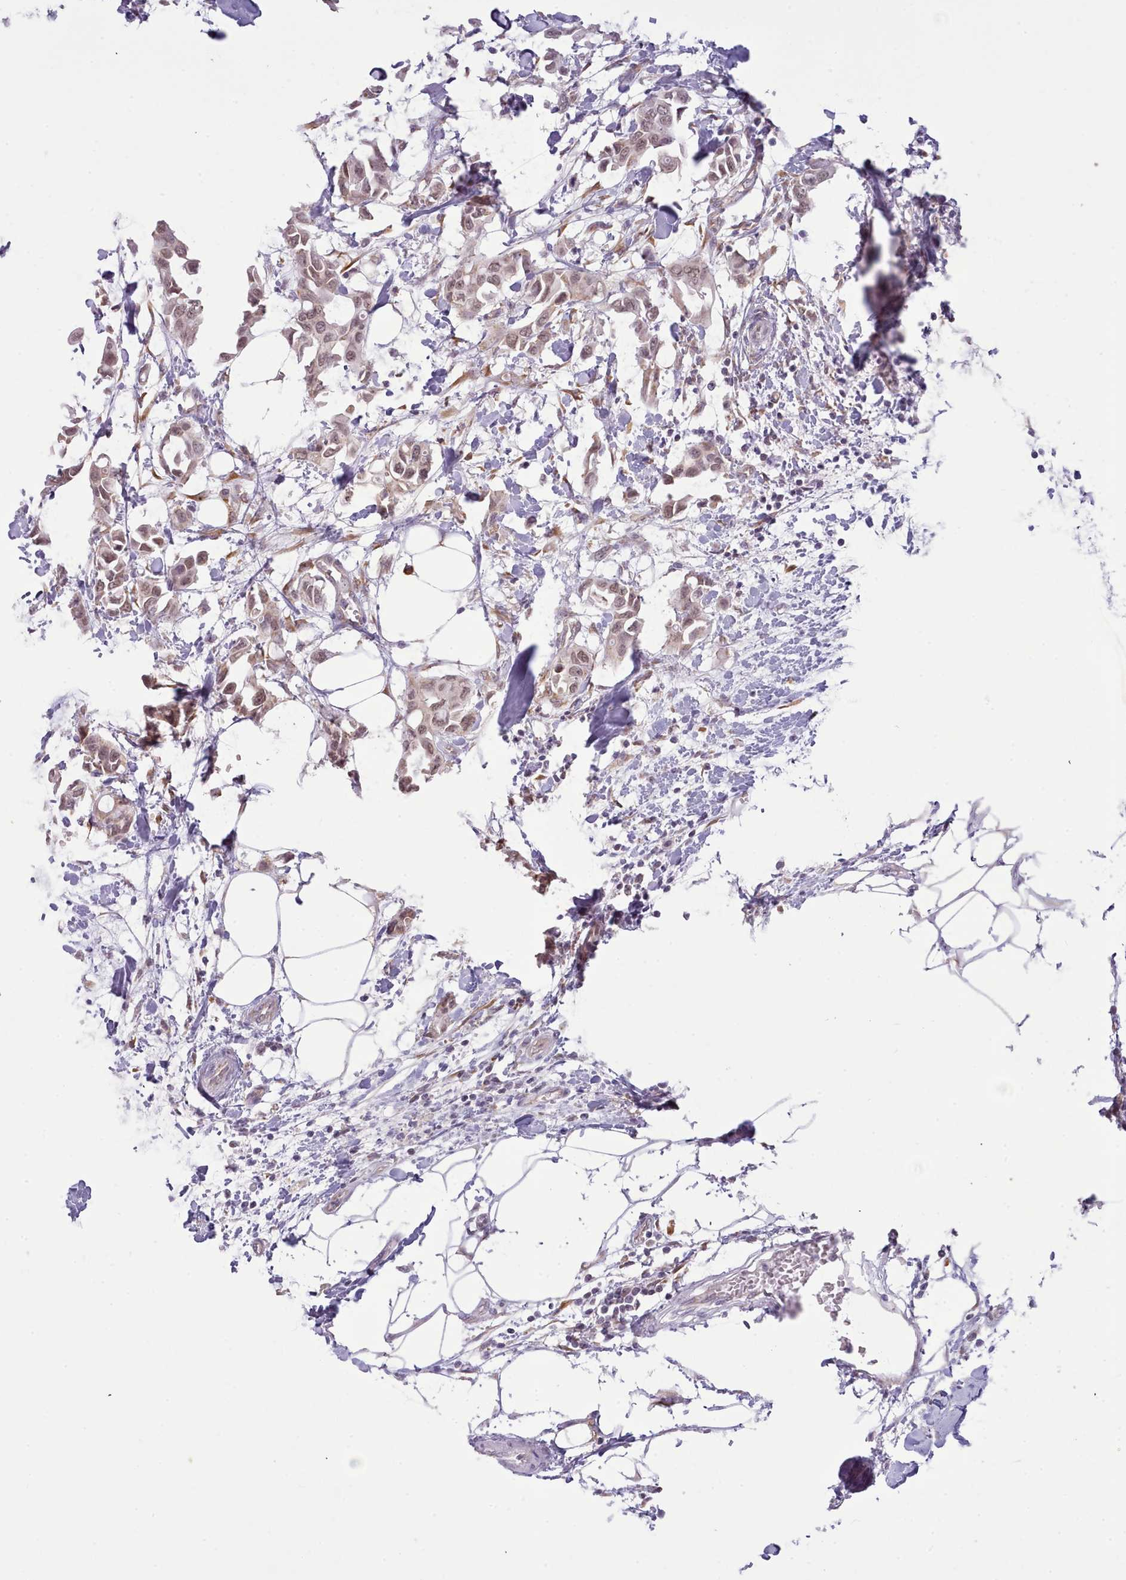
{"staining": {"intensity": "moderate", "quantity": ">75%", "location": "cytoplasmic/membranous,nuclear"}, "tissue": "breast cancer", "cell_type": "Tumor cells", "image_type": "cancer", "snomed": [{"axis": "morphology", "description": "Duct carcinoma"}, {"axis": "topography", "description": "Breast"}], "caption": "Breast cancer (invasive ductal carcinoma) stained with a protein marker demonstrates moderate staining in tumor cells.", "gene": "SEC61B", "patient": {"sex": "female", "age": 41}}